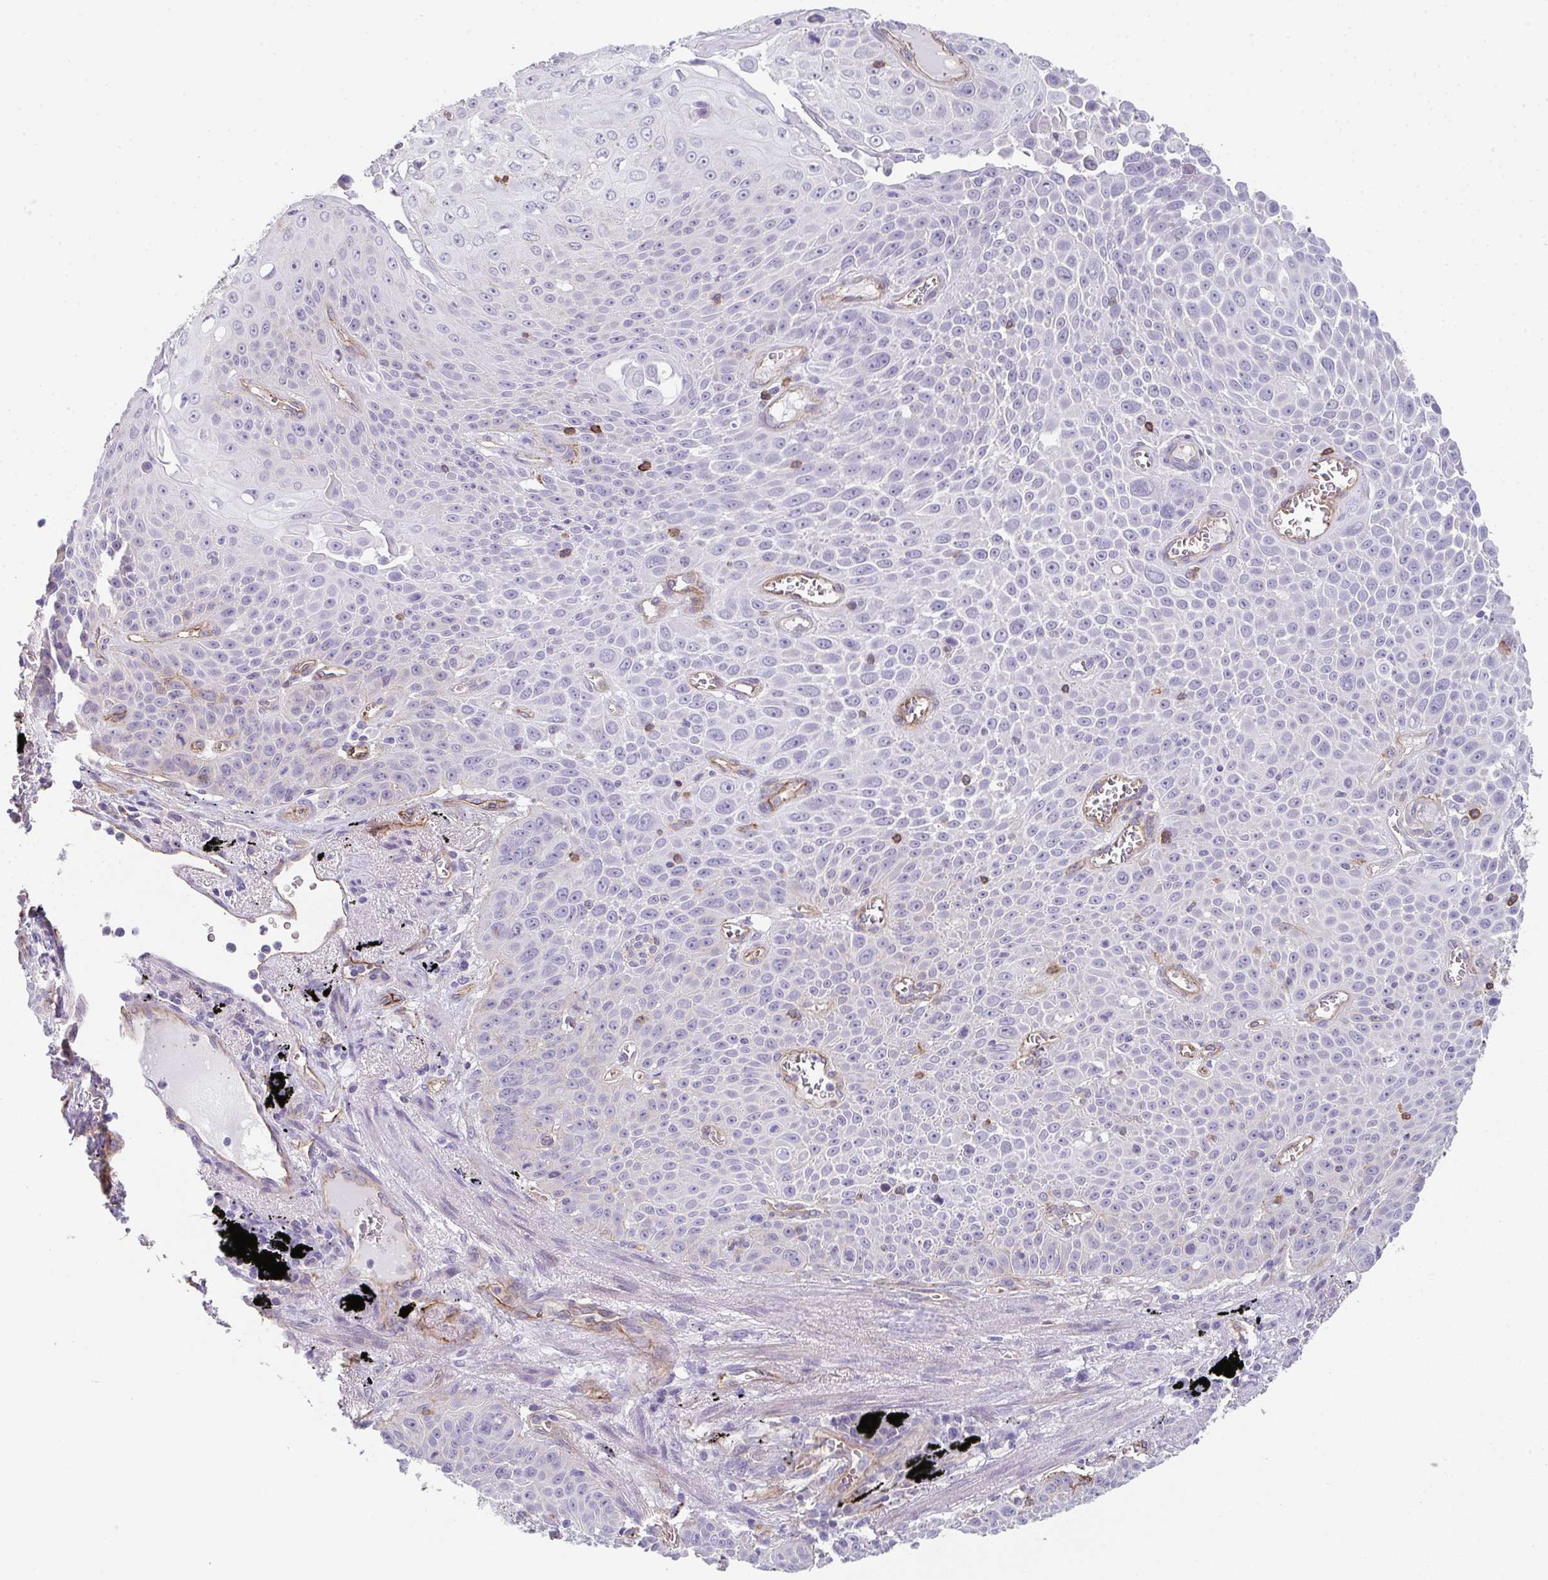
{"staining": {"intensity": "negative", "quantity": "none", "location": "none"}, "tissue": "lung cancer", "cell_type": "Tumor cells", "image_type": "cancer", "snomed": [{"axis": "morphology", "description": "Squamous cell carcinoma, NOS"}, {"axis": "morphology", "description": "Squamous cell carcinoma, metastatic, NOS"}, {"axis": "topography", "description": "Lymph node"}, {"axis": "topography", "description": "Lung"}], "caption": "The image demonstrates no staining of tumor cells in squamous cell carcinoma (lung).", "gene": "DBN1", "patient": {"sex": "female", "age": 62}}